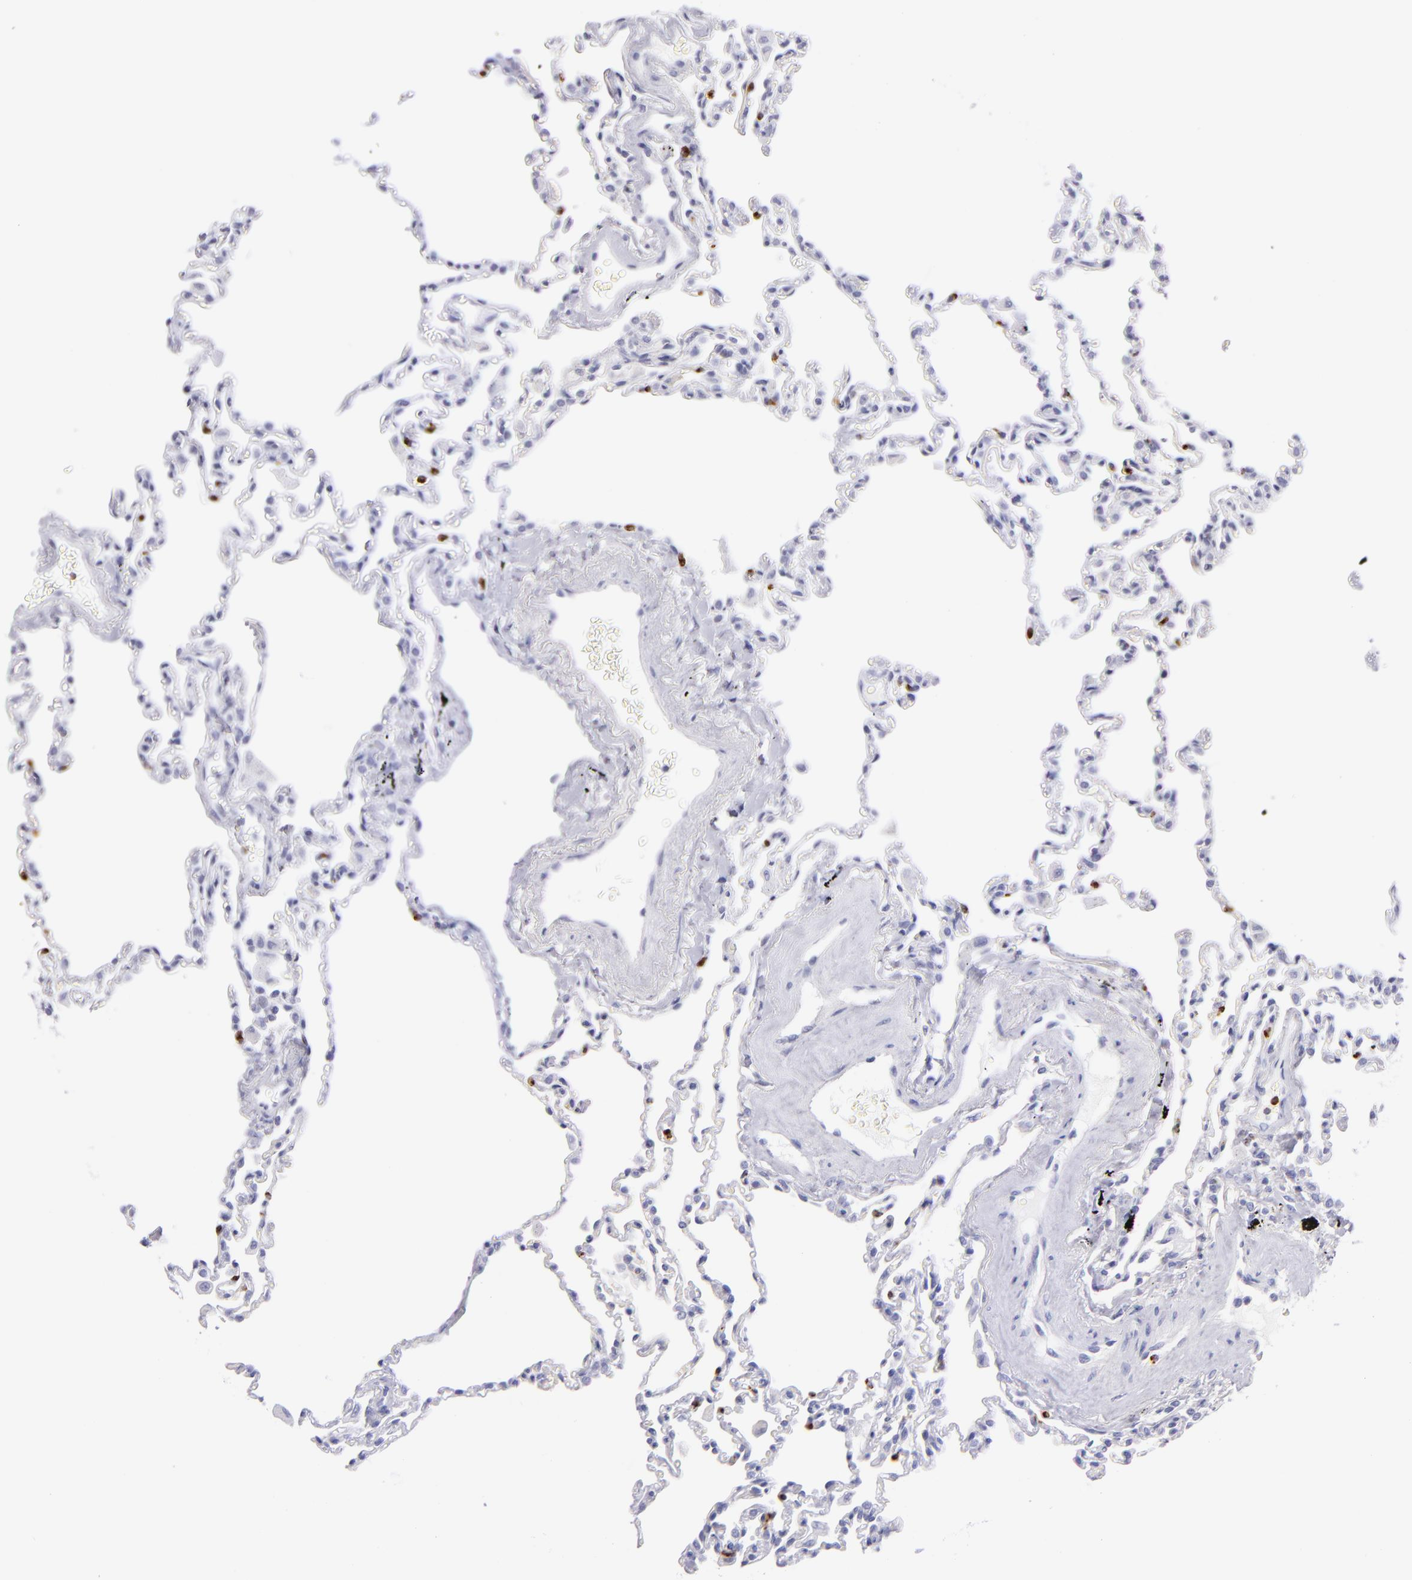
{"staining": {"intensity": "negative", "quantity": "none", "location": "none"}, "tissue": "lung", "cell_type": "Alveolar cells", "image_type": "normal", "snomed": [{"axis": "morphology", "description": "Normal tissue, NOS"}, {"axis": "topography", "description": "Lung"}], "caption": "Immunohistochemistry (IHC) image of unremarkable lung stained for a protein (brown), which exhibits no positivity in alveolar cells.", "gene": "PRF1", "patient": {"sex": "male", "age": 59}}